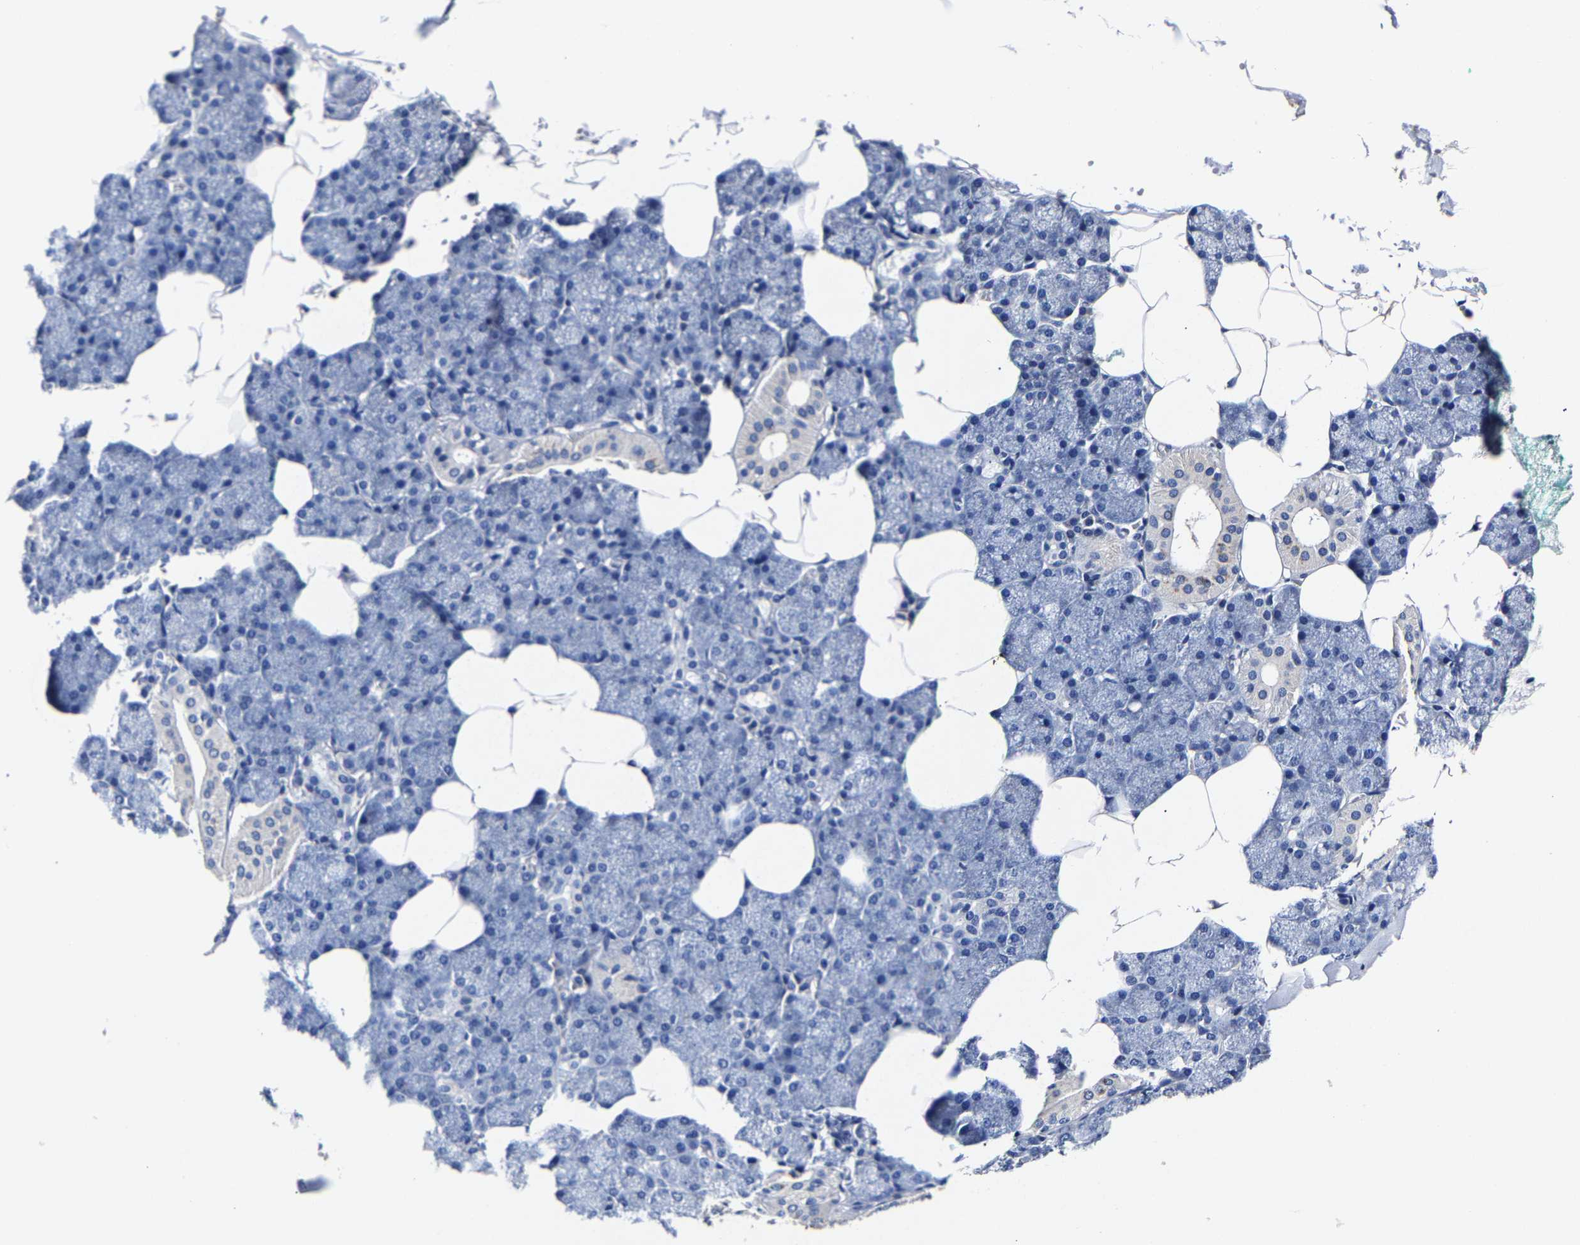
{"staining": {"intensity": "negative", "quantity": "none", "location": "none"}, "tissue": "salivary gland", "cell_type": "Glandular cells", "image_type": "normal", "snomed": [{"axis": "morphology", "description": "Normal tissue, NOS"}, {"axis": "topography", "description": "Salivary gland"}], "caption": "Immunohistochemistry of unremarkable human salivary gland shows no expression in glandular cells.", "gene": "AKAP4", "patient": {"sex": "male", "age": 62}}